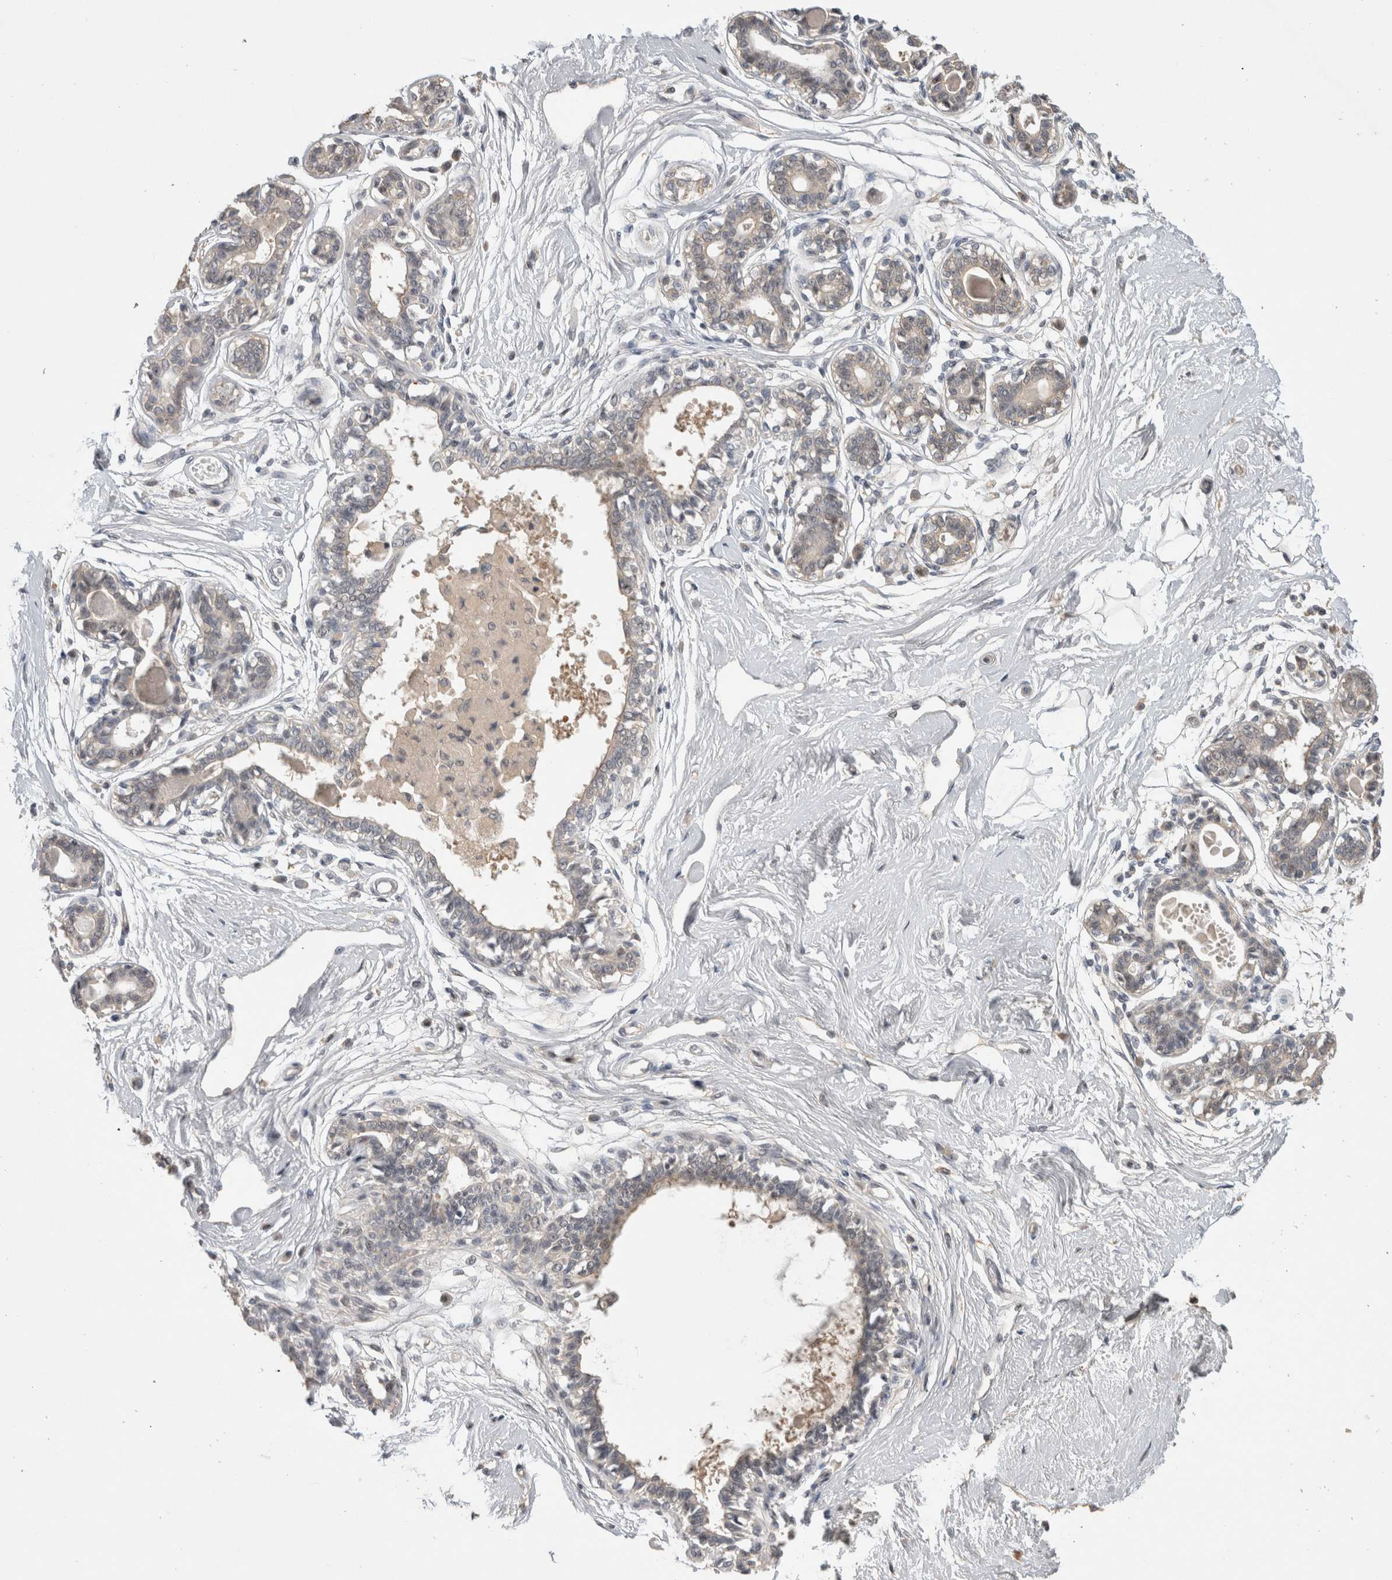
{"staining": {"intensity": "negative", "quantity": "none", "location": "none"}, "tissue": "breast", "cell_type": "Adipocytes", "image_type": "normal", "snomed": [{"axis": "morphology", "description": "Normal tissue, NOS"}, {"axis": "topography", "description": "Breast"}], "caption": "Adipocytes show no significant positivity in normal breast. (DAB immunohistochemistry (IHC) with hematoxylin counter stain).", "gene": "CERS3", "patient": {"sex": "female", "age": 45}}